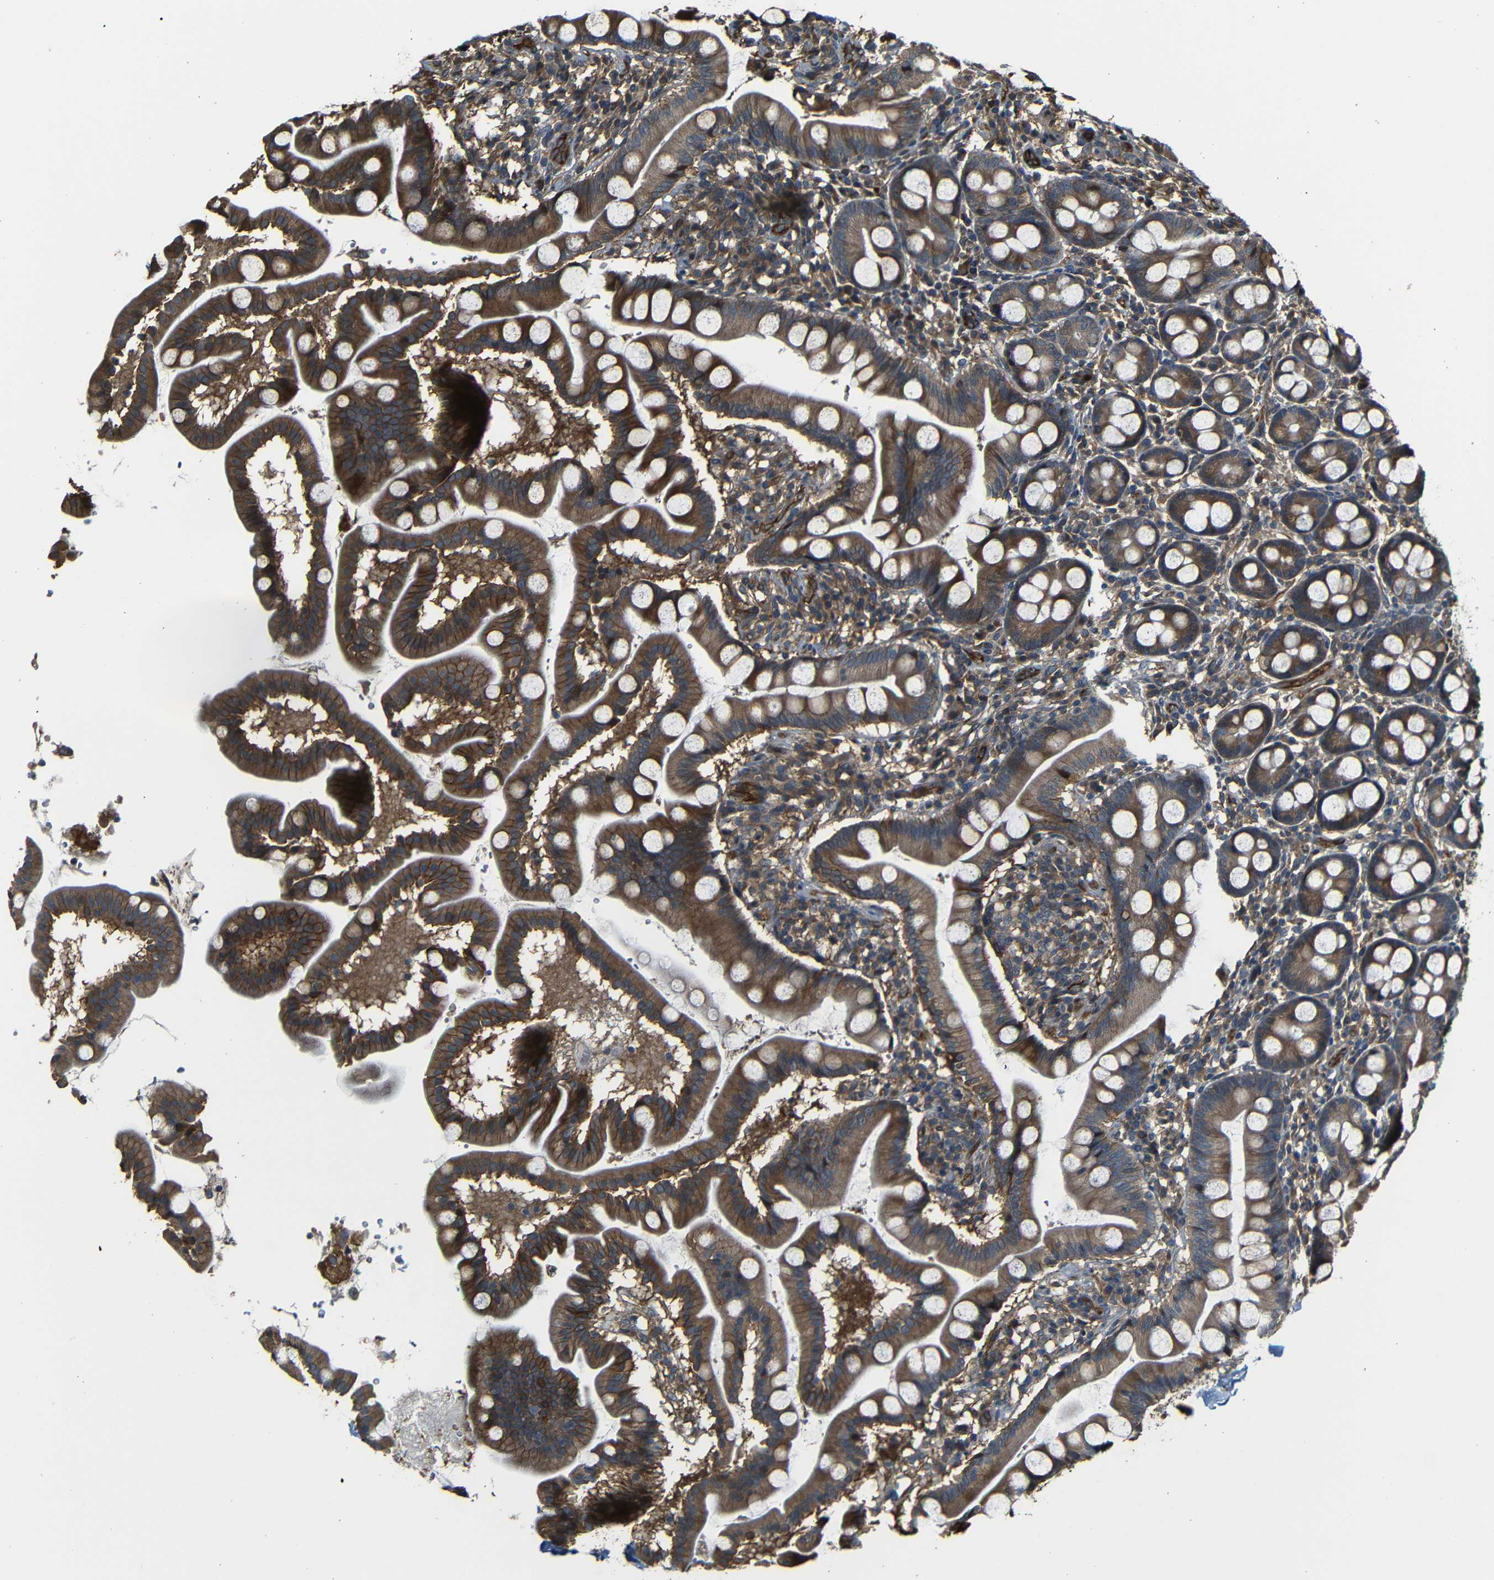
{"staining": {"intensity": "strong", "quantity": ">75%", "location": "cytoplasmic/membranous"}, "tissue": "duodenum", "cell_type": "Glandular cells", "image_type": "normal", "snomed": [{"axis": "morphology", "description": "Normal tissue, NOS"}, {"axis": "topography", "description": "Duodenum"}], "caption": "The histopathology image exhibits immunohistochemical staining of normal duodenum. There is strong cytoplasmic/membranous positivity is appreciated in about >75% of glandular cells.", "gene": "RELL1", "patient": {"sex": "male", "age": 50}}